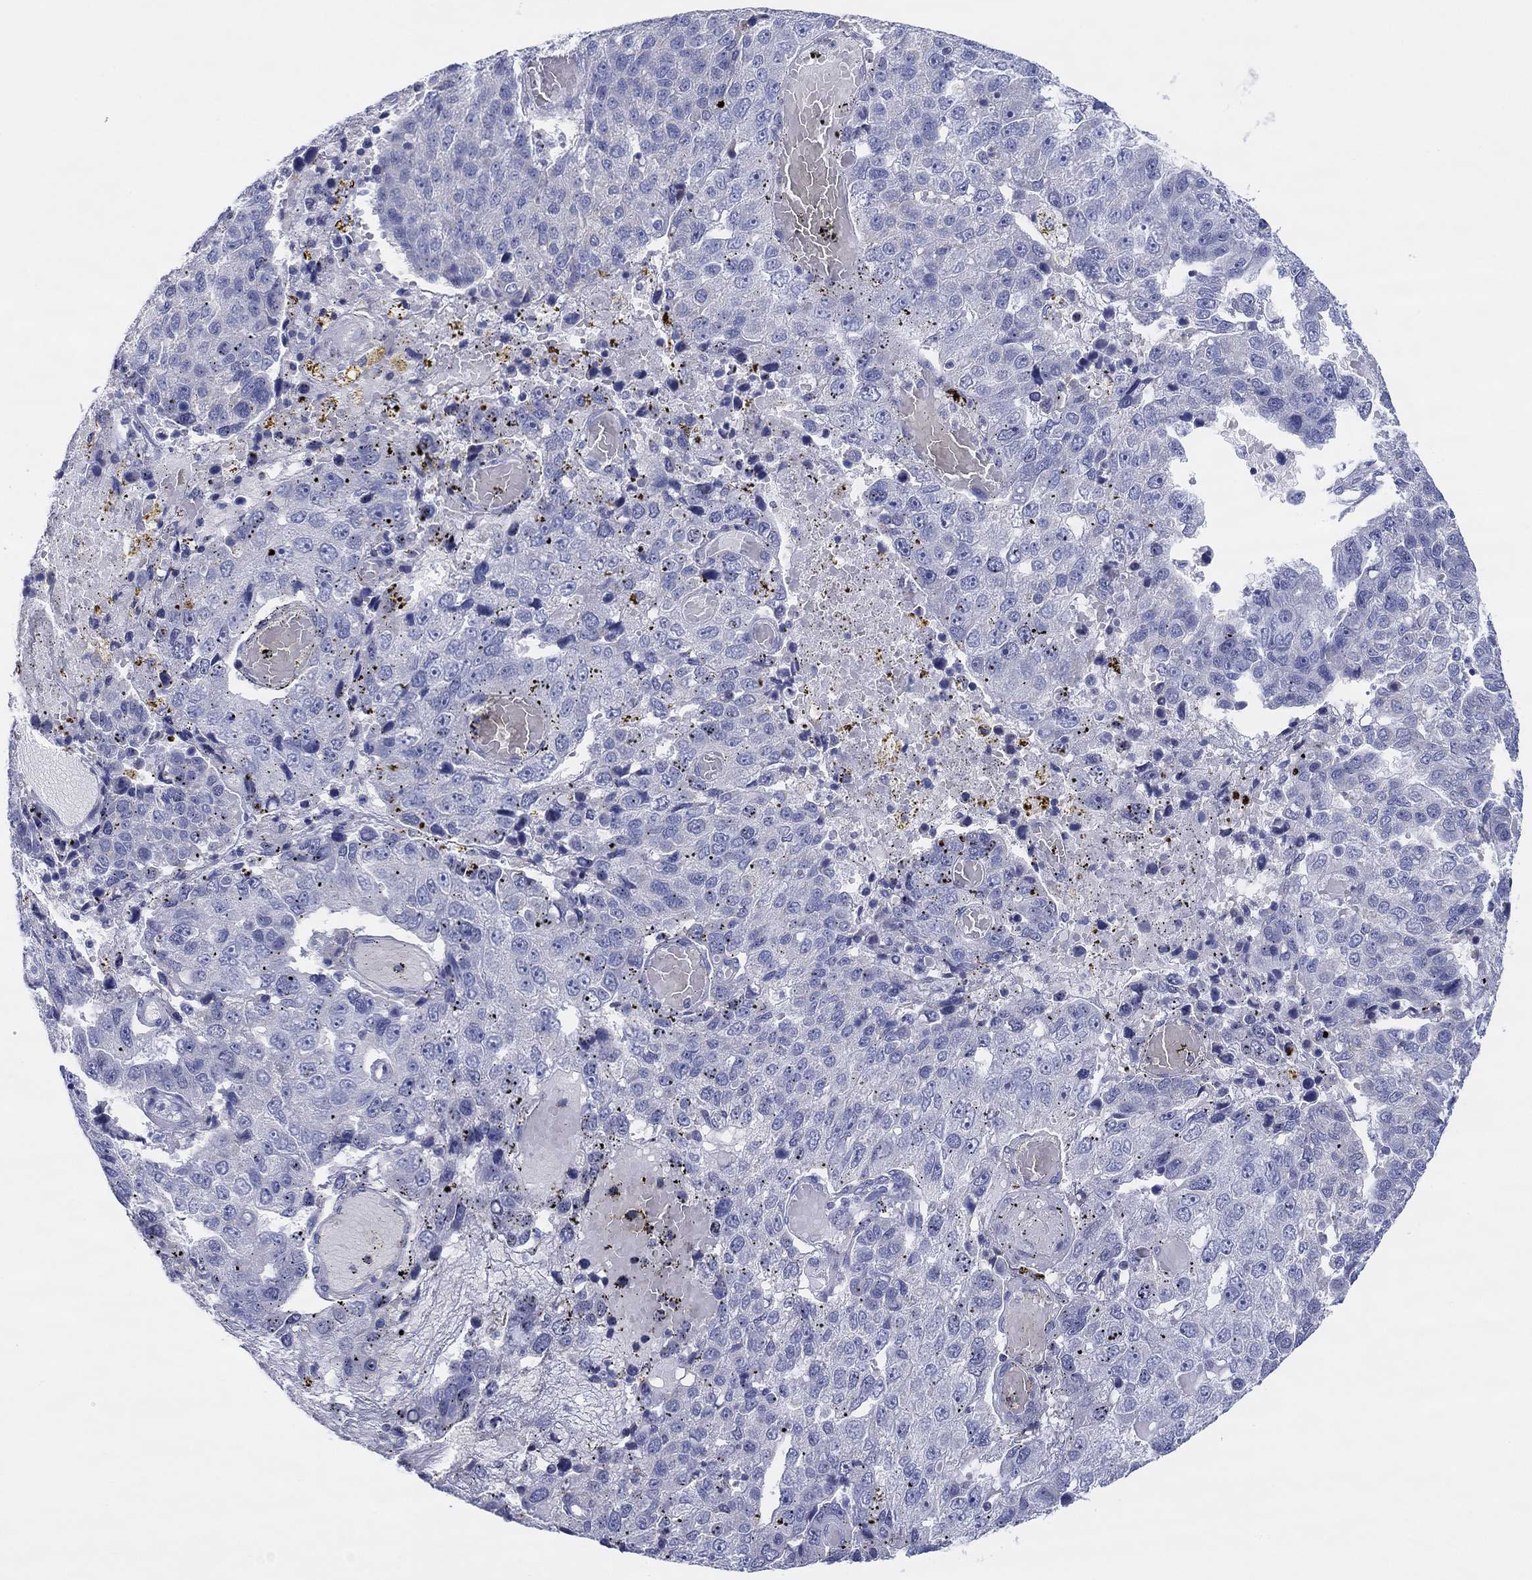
{"staining": {"intensity": "negative", "quantity": "none", "location": "none"}, "tissue": "pancreatic cancer", "cell_type": "Tumor cells", "image_type": "cancer", "snomed": [{"axis": "morphology", "description": "Adenocarcinoma, NOS"}, {"axis": "topography", "description": "Pancreas"}], "caption": "DAB (3,3'-diaminobenzidine) immunohistochemical staining of adenocarcinoma (pancreatic) reveals no significant positivity in tumor cells.", "gene": "HAPLN4", "patient": {"sex": "female", "age": 61}}